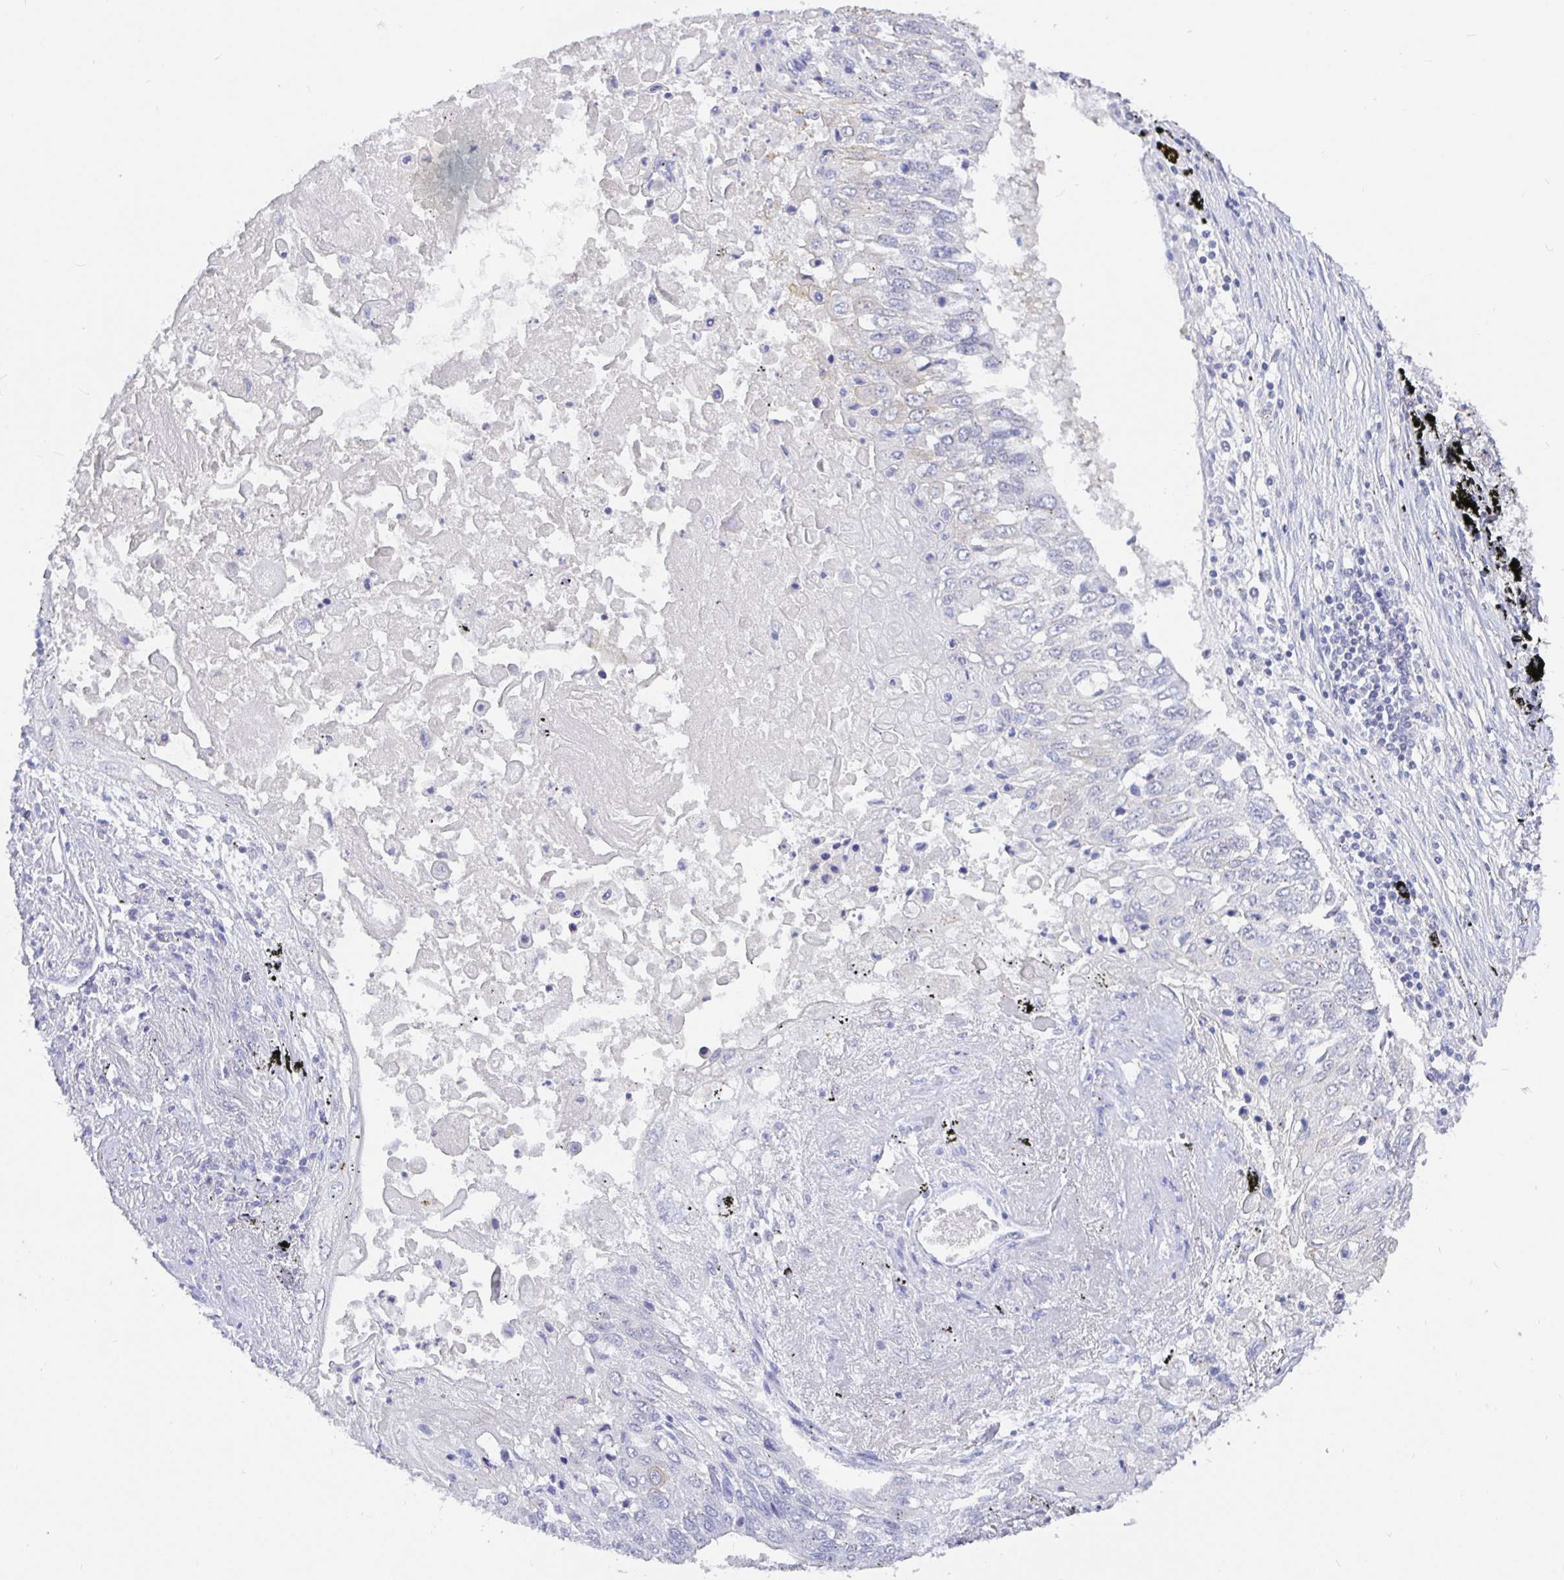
{"staining": {"intensity": "weak", "quantity": "<25%", "location": "cytoplasmic/membranous"}, "tissue": "lung cancer", "cell_type": "Tumor cells", "image_type": "cancer", "snomed": [{"axis": "morphology", "description": "Squamous cell carcinoma, NOS"}, {"axis": "topography", "description": "Lung"}], "caption": "Tumor cells show no significant protein positivity in lung cancer (squamous cell carcinoma).", "gene": "EZHIP", "patient": {"sex": "male", "age": 75}}